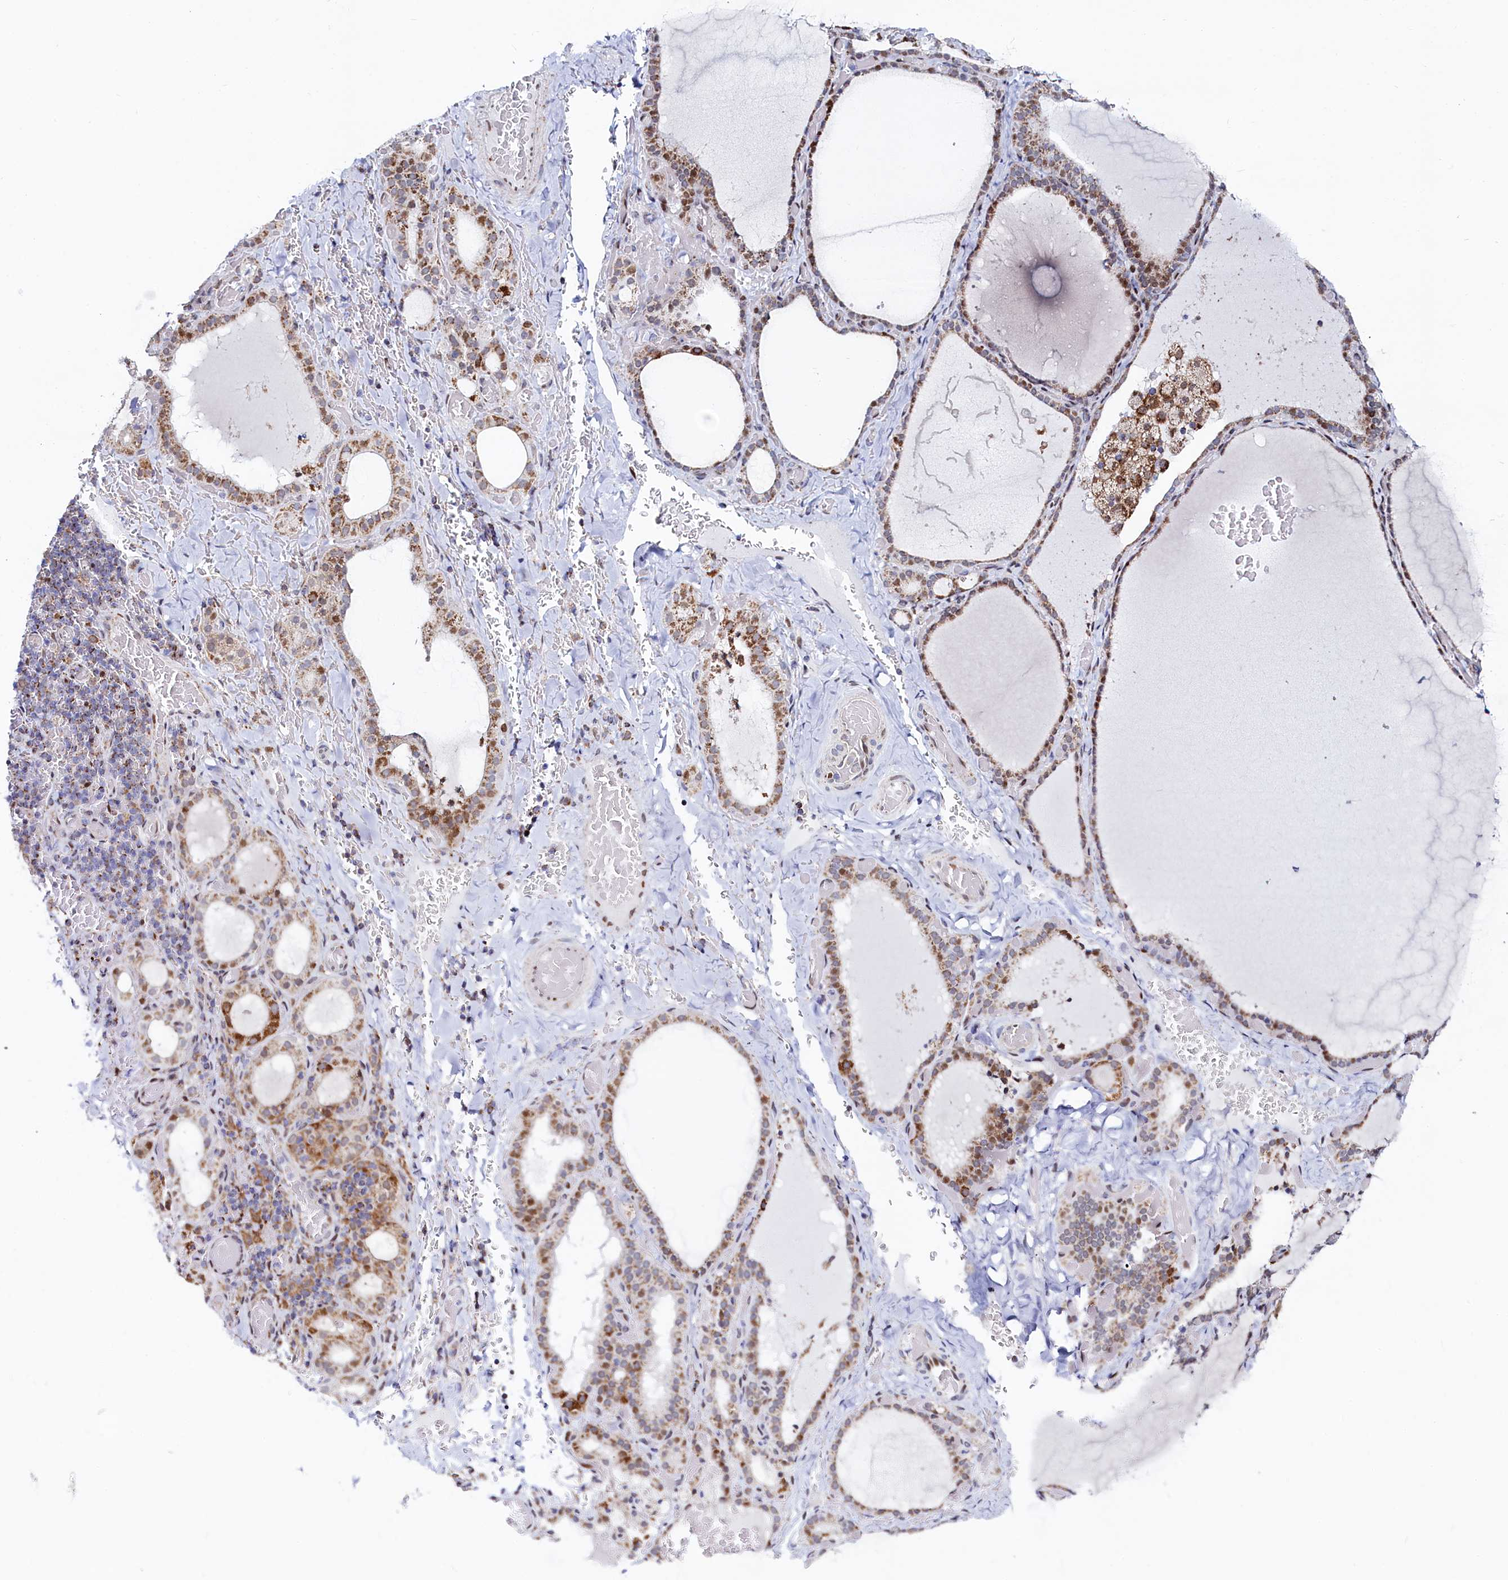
{"staining": {"intensity": "moderate", "quantity": ">75%", "location": "cytoplasmic/membranous"}, "tissue": "thyroid gland", "cell_type": "Glandular cells", "image_type": "normal", "snomed": [{"axis": "morphology", "description": "Normal tissue, NOS"}, {"axis": "topography", "description": "Thyroid gland"}], "caption": "The photomicrograph exhibits immunohistochemical staining of benign thyroid gland. There is moderate cytoplasmic/membranous staining is seen in about >75% of glandular cells. (Brightfield microscopy of DAB IHC at high magnification).", "gene": "HDGFL3", "patient": {"sex": "female", "age": 39}}